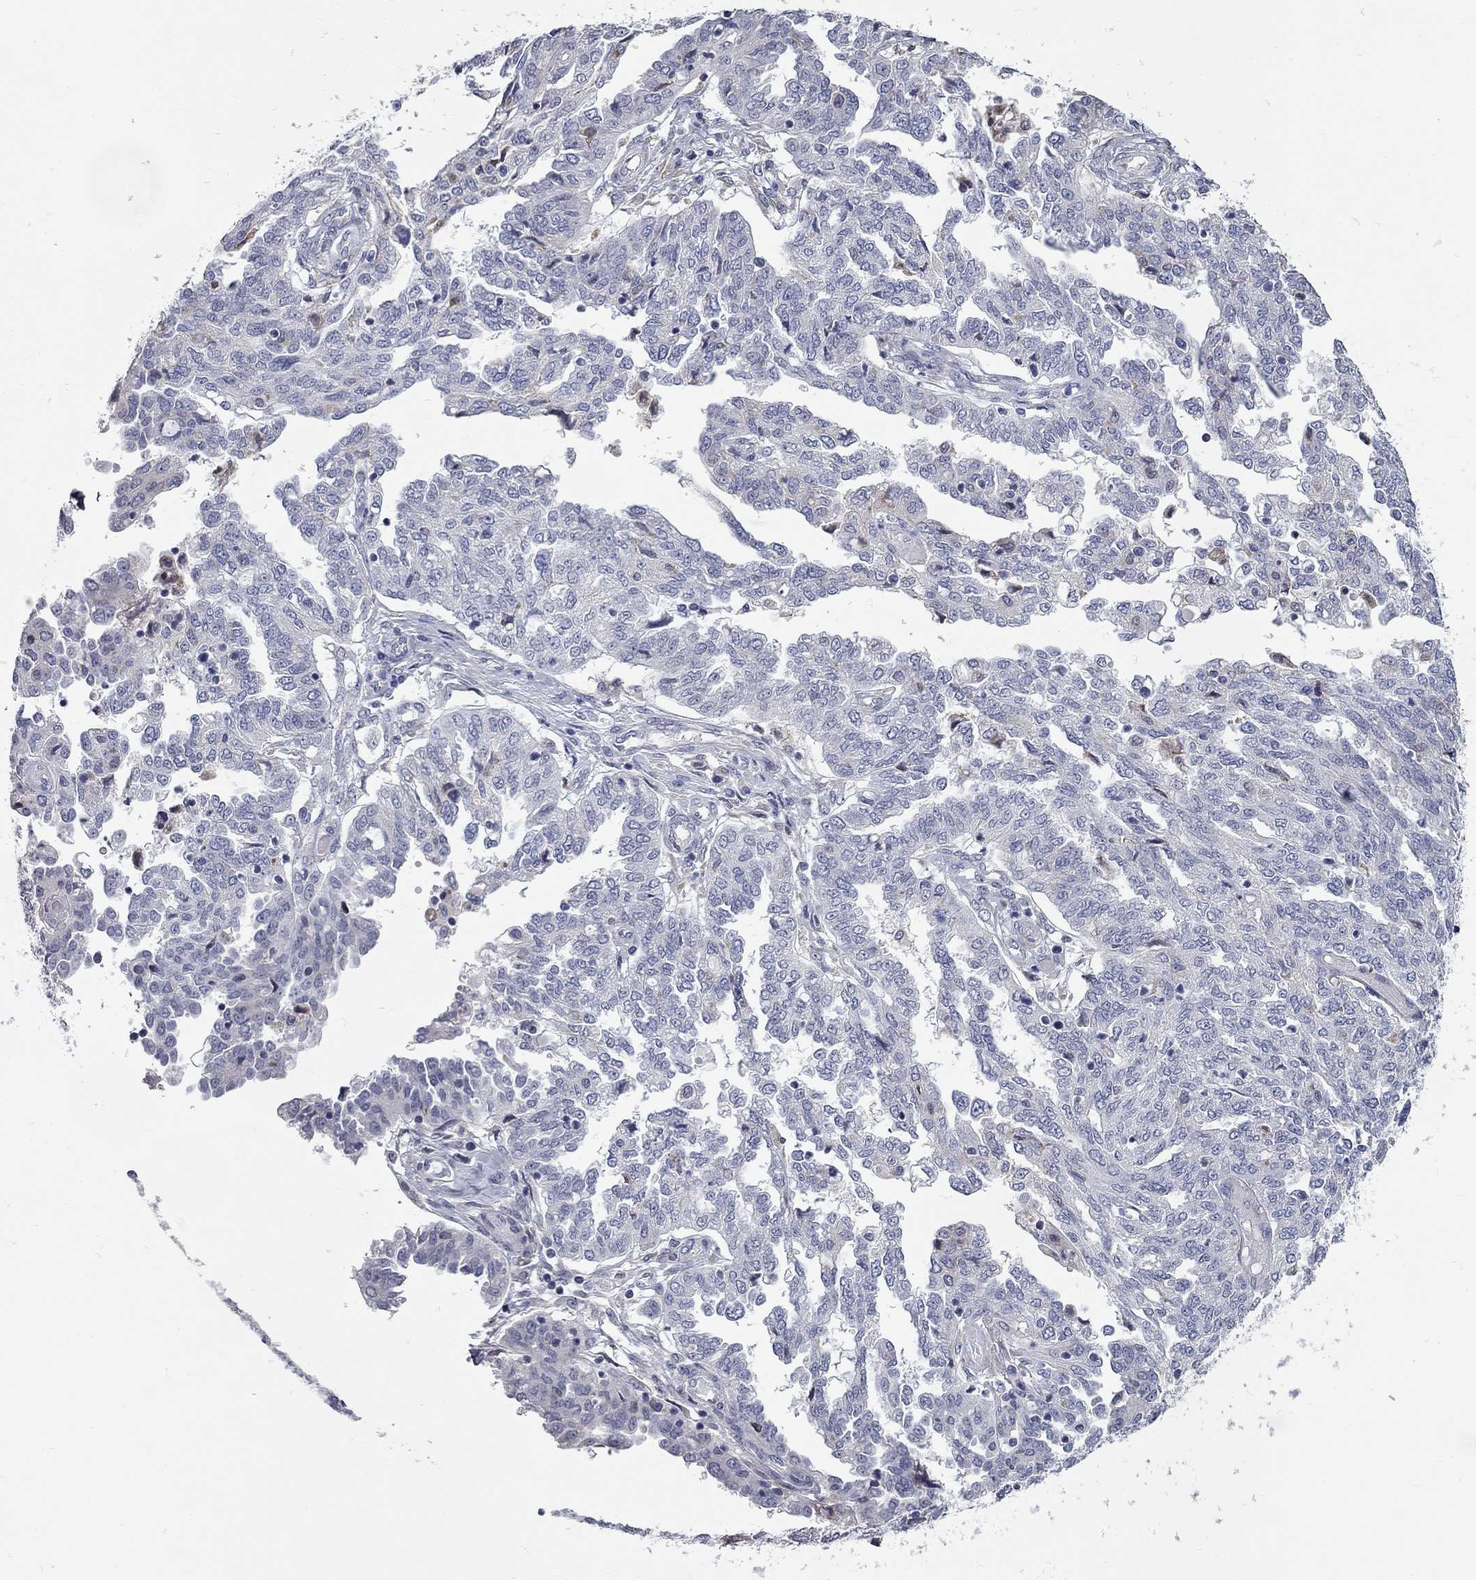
{"staining": {"intensity": "negative", "quantity": "none", "location": "none"}, "tissue": "ovarian cancer", "cell_type": "Tumor cells", "image_type": "cancer", "snomed": [{"axis": "morphology", "description": "Cystadenocarcinoma, serous, NOS"}, {"axis": "topography", "description": "Ovary"}], "caption": "Ovarian cancer (serous cystadenocarcinoma) was stained to show a protein in brown. There is no significant staining in tumor cells. (Stains: DAB (3,3'-diaminobenzidine) immunohistochemistry with hematoxylin counter stain, Microscopy: brightfield microscopy at high magnification).", "gene": "XAGE2", "patient": {"sex": "female", "age": 67}}